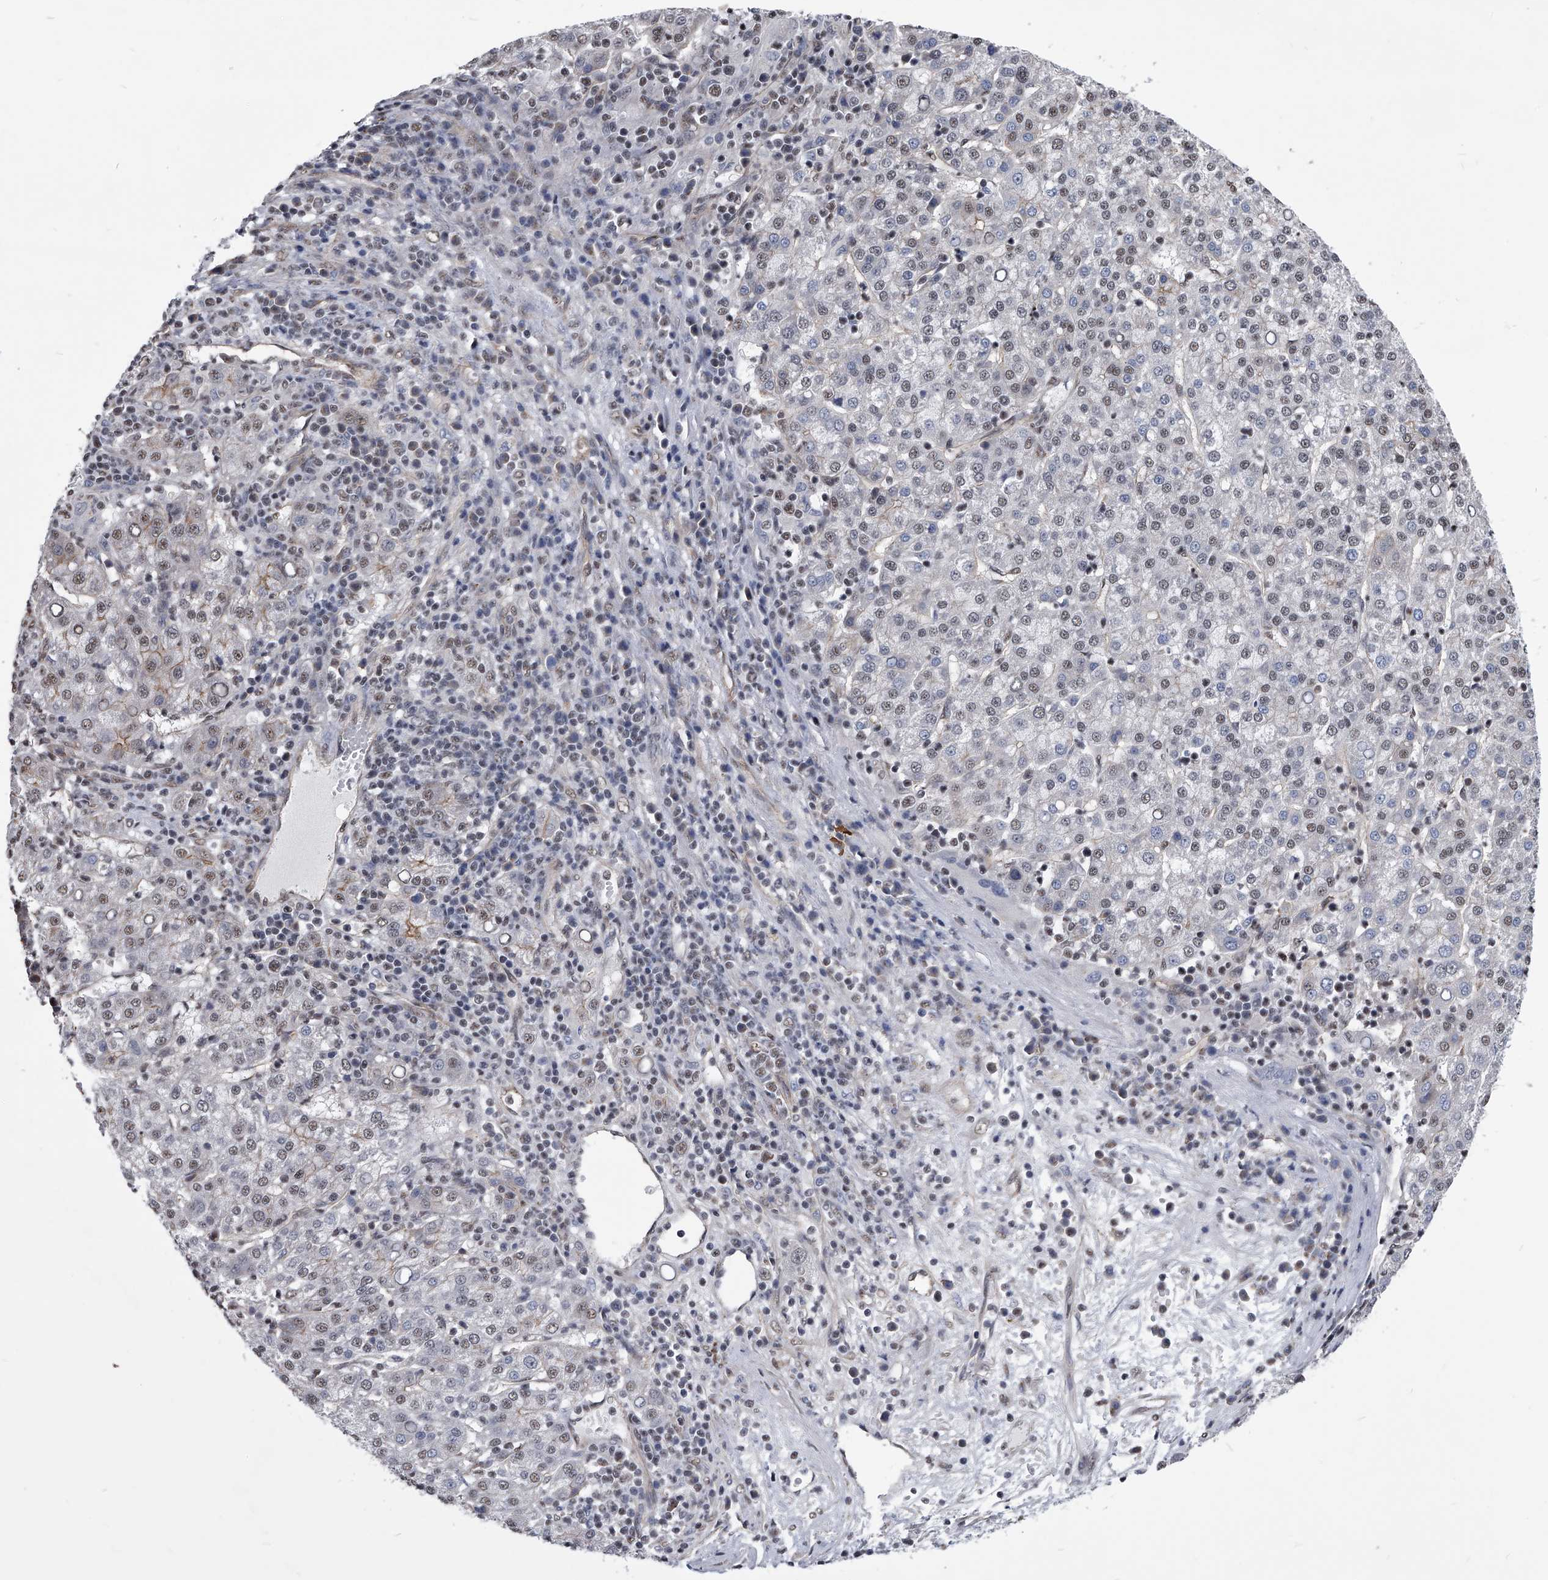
{"staining": {"intensity": "weak", "quantity": "<25%", "location": "nuclear"}, "tissue": "liver cancer", "cell_type": "Tumor cells", "image_type": "cancer", "snomed": [{"axis": "morphology", "description": "Carcinoma, Hepatocellular, NOS"}, {"axis": "topography", "description": "Liver"}], "caption": "Liver hepatocellular carcinoma was stained to show a protein in brown. There is no significant expression in tumor cells. (DAB (3,3'-diaminobenzidine) immunohistochemistry visualized using brightfield microscopy, high magnification).", "gene": "ZNF76", "patient": {"sex": "female", "age": 58}}